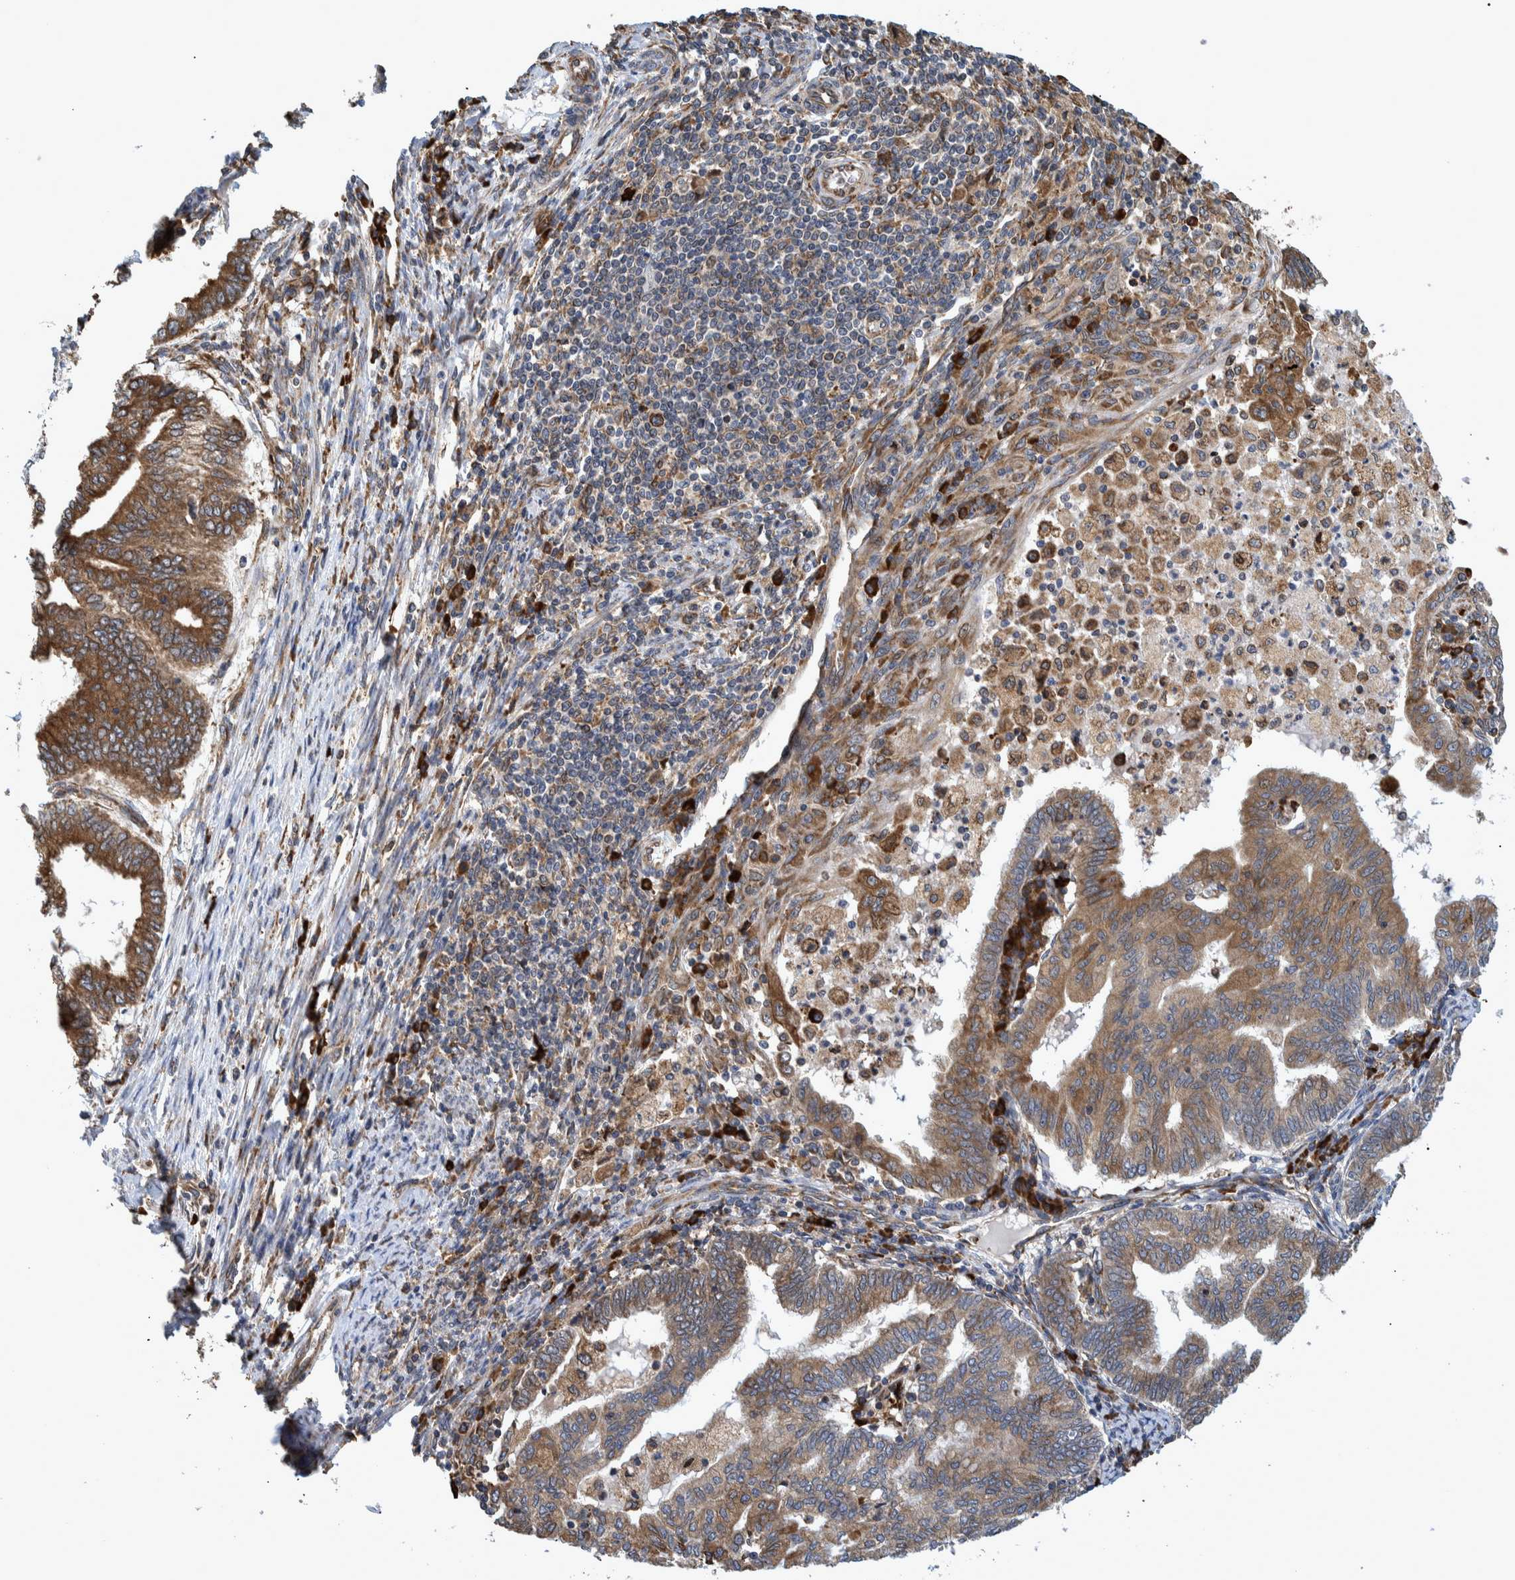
{"staining": {"intensity": "moderate", "quantity": ">75%", "location": "cytoplasmic/membranous"}, "tissue": "endometrial cancer", "cell_type": "Tumor cells", "image_type": "cancer", "snomed": [{"axis": "morphology", "description": "Polyp, NOS"}, {"axis": "morphology", "description": "Adenocarcinoma, NOS"}, {"axis": "morphology", "description": "Adenoma, NOS"}, {"axis": "topography", "description": "Endometrium"}], "caption": "High-power microscopy captured an IHC image of endometrial cancer (adenocarcinoma), revealing moderate cytoplasmic/membranous expression in approximately >75% of tumor cells.", "gene": "SPAG5", "patient": {"sex": "female", "age": 79}}